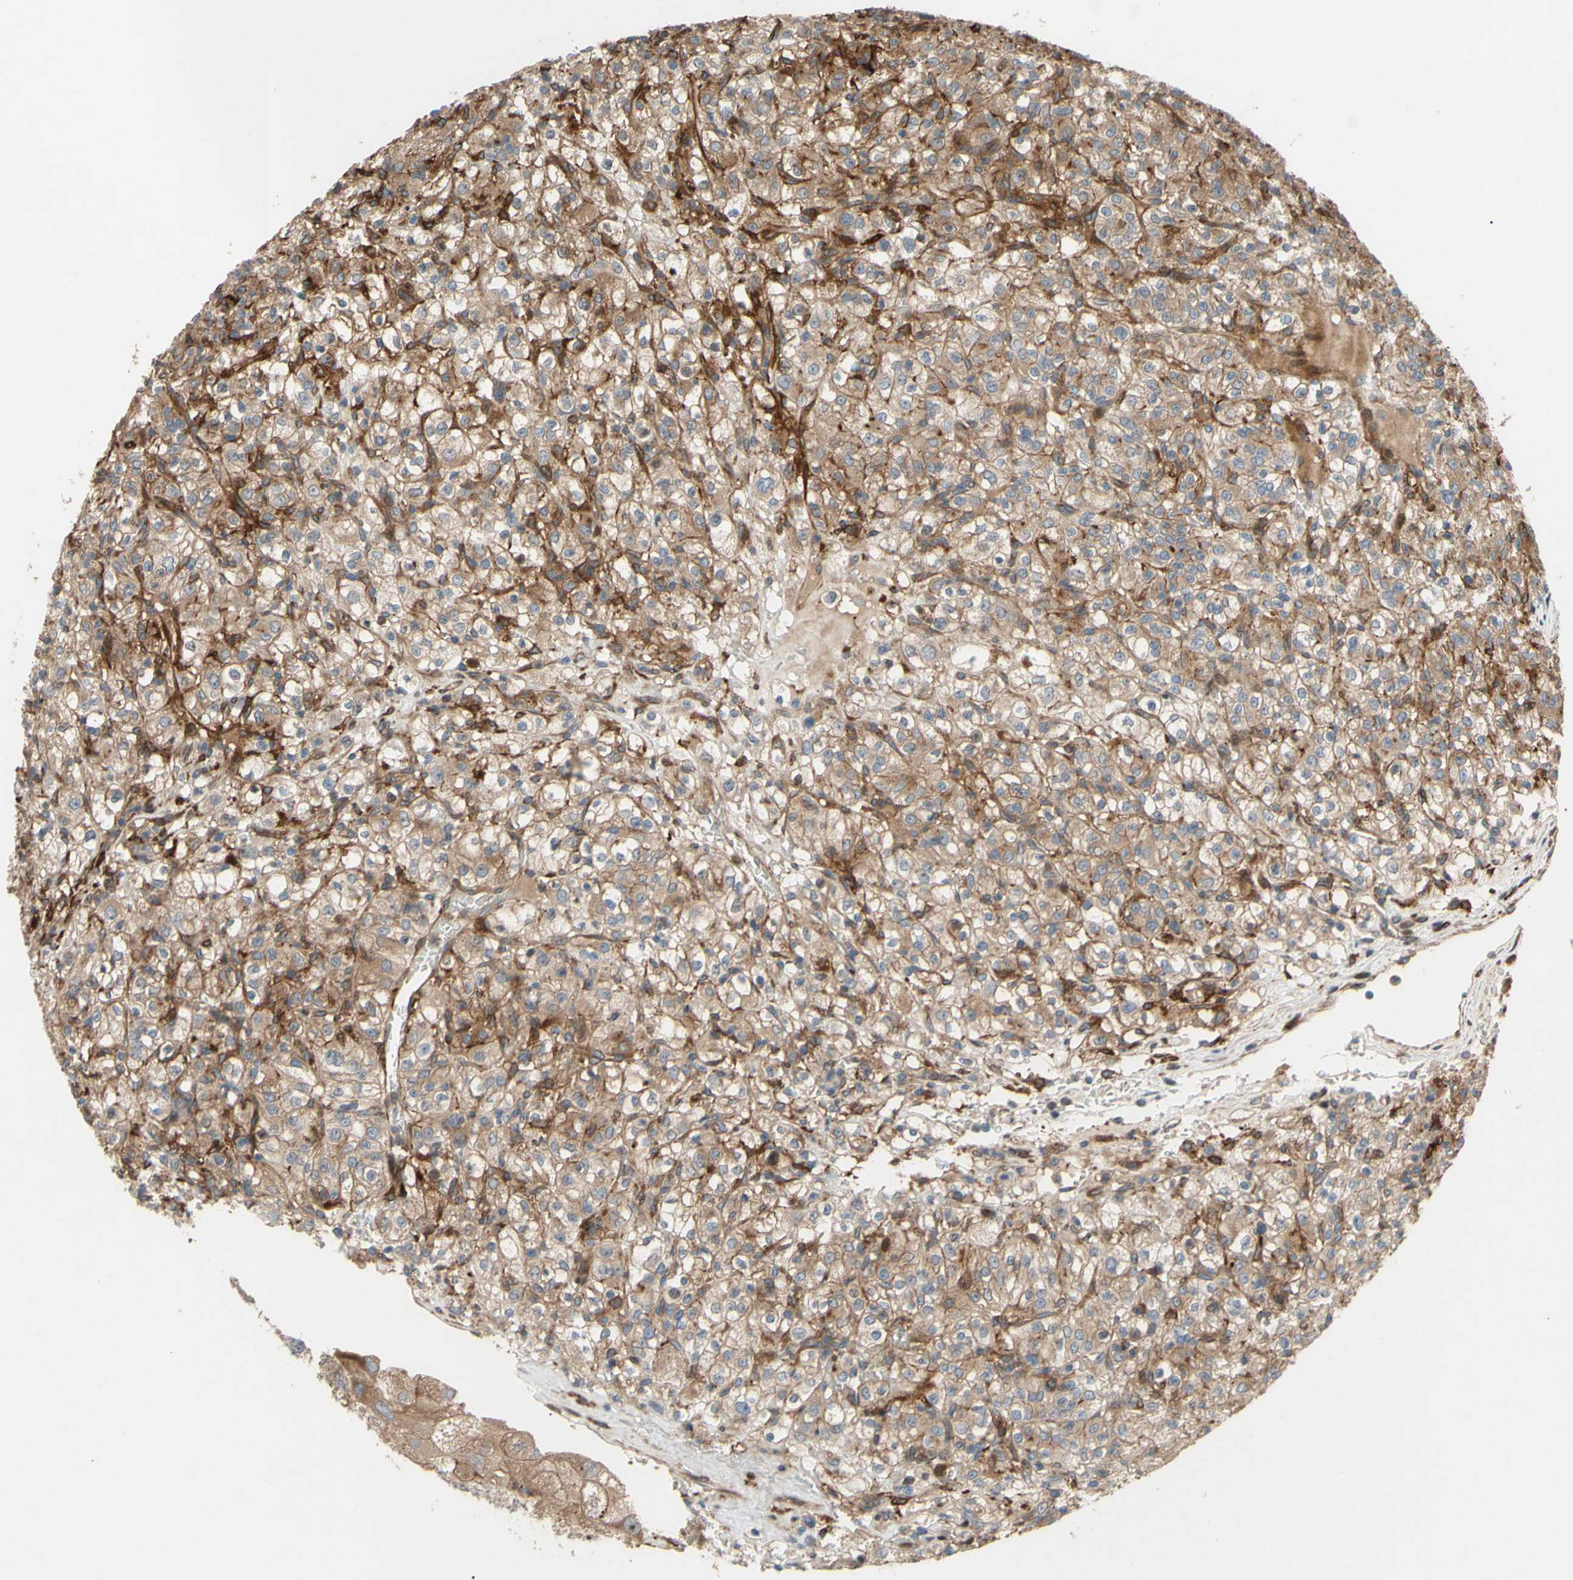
{"staining": {"intensity": "weak", "quantity": "25%-75%", "location": "cytoplasmic/membranous"}, "tissue": "renal cancer", "cell_type": "Tumor cells", "image_type": "cancer", "snomed": [{"axis": "morphology", "description": "Normal tissue, NOS"}, {"axis": "morphology", "description": "Adenocarcinoma, NOS"}, {"axis": "topography", "description": "Kidney"}], "caption": "Immunohistochemistry (DAB (3,3'-diaminobenzidine)) staining of renal cancer (adenocarcinoma) shows weak cytoplasmic/membranous protein staining in approximately 25%-75% of tumor cells.", "gene": "SPTLC1", "patient": {"sex": "female", "age": 72}}